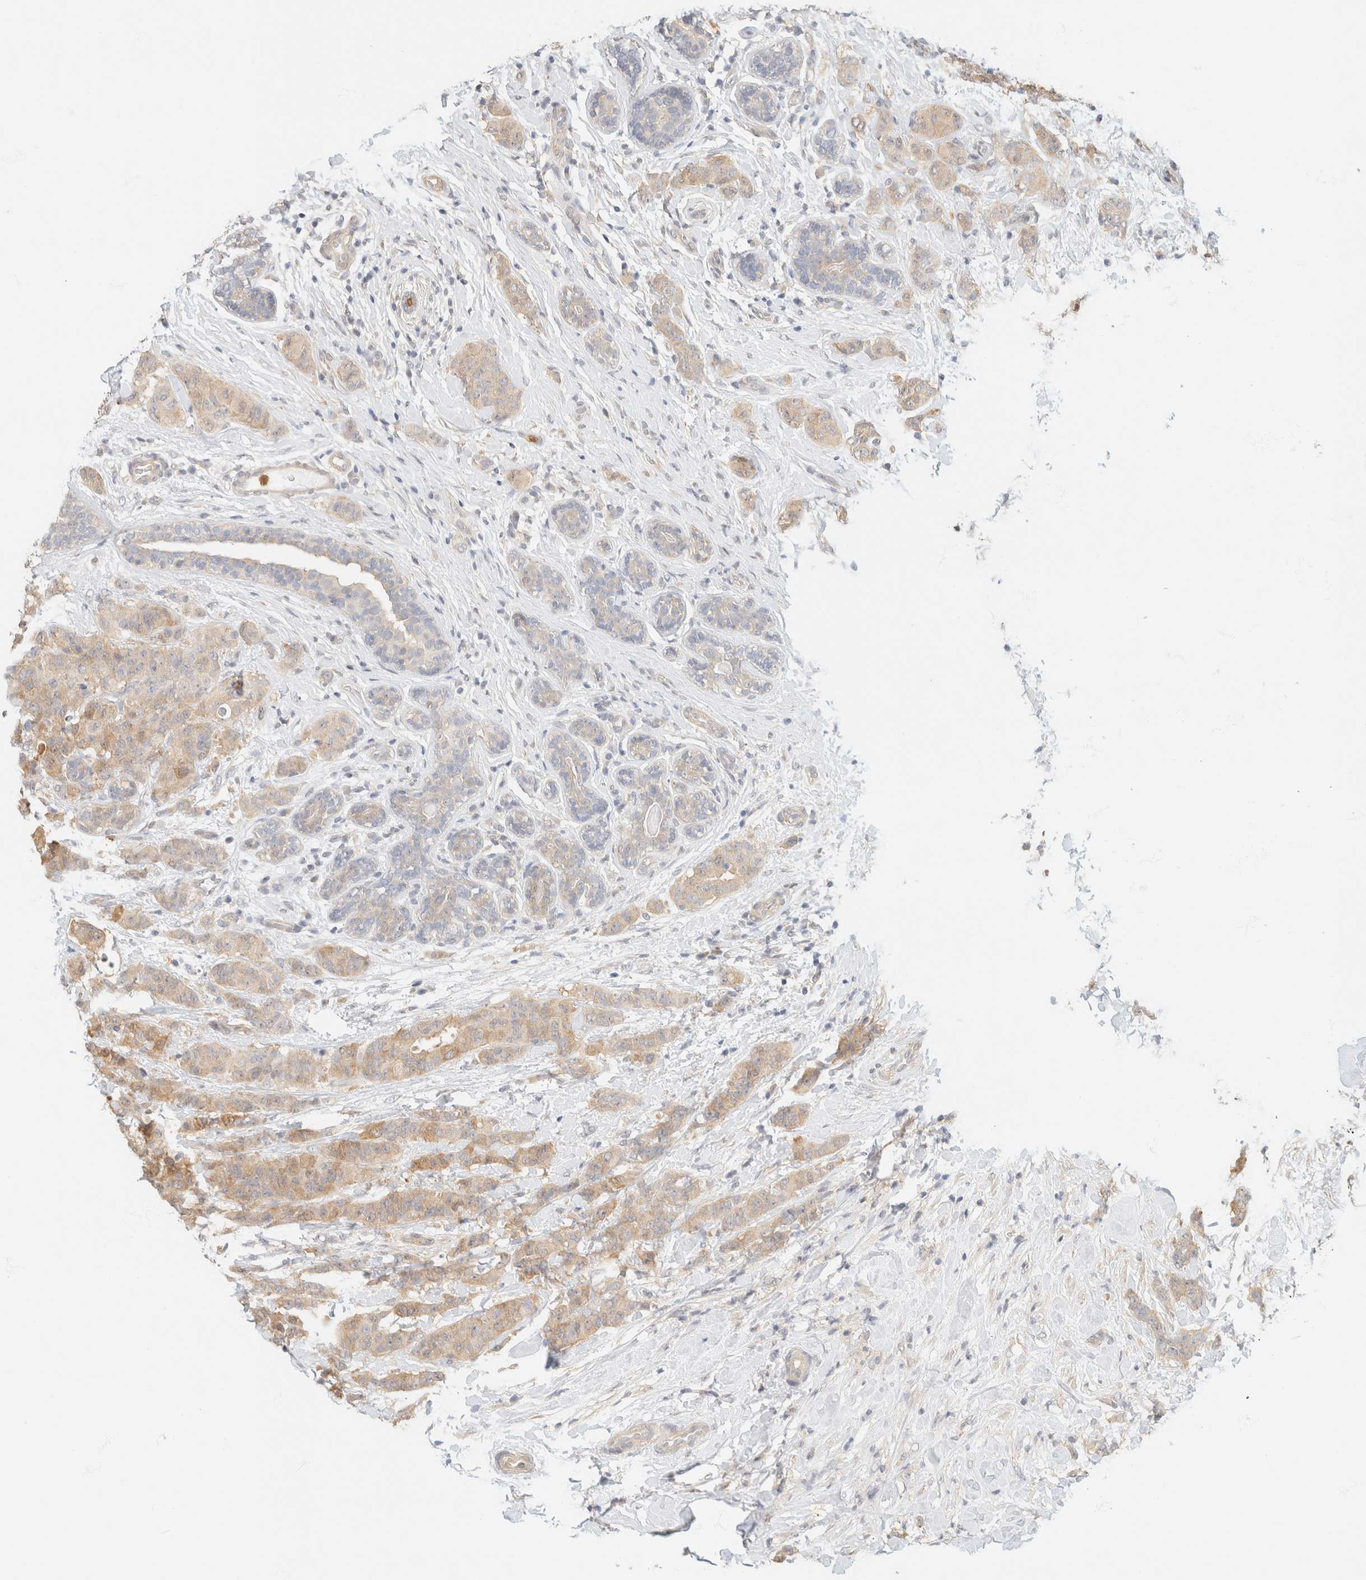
{"staining": {"intensity": "weak", "quantity": ">75%", "location": "cytoplasmic/membranous"}, "tissue": "breast cancer", "cell_type": "Tumor cells", "image_type": "cancer", "snomed": [{"axis": "morphology", "description": "Normal tissue, NOS"}, {"axis": "morphology", "description": "Duct carcinoma"}, {"axis": "topography", "description": "Breast"}], "caption": "Human breast cancer (invasive ductal carcinoma) stained for a protein (brown) shows weak cytoplasmic/membranous positive expression in approximately >75% of tumor cells.", "gene": "GPI", "patient": {"sex": "female", "age": 40}}